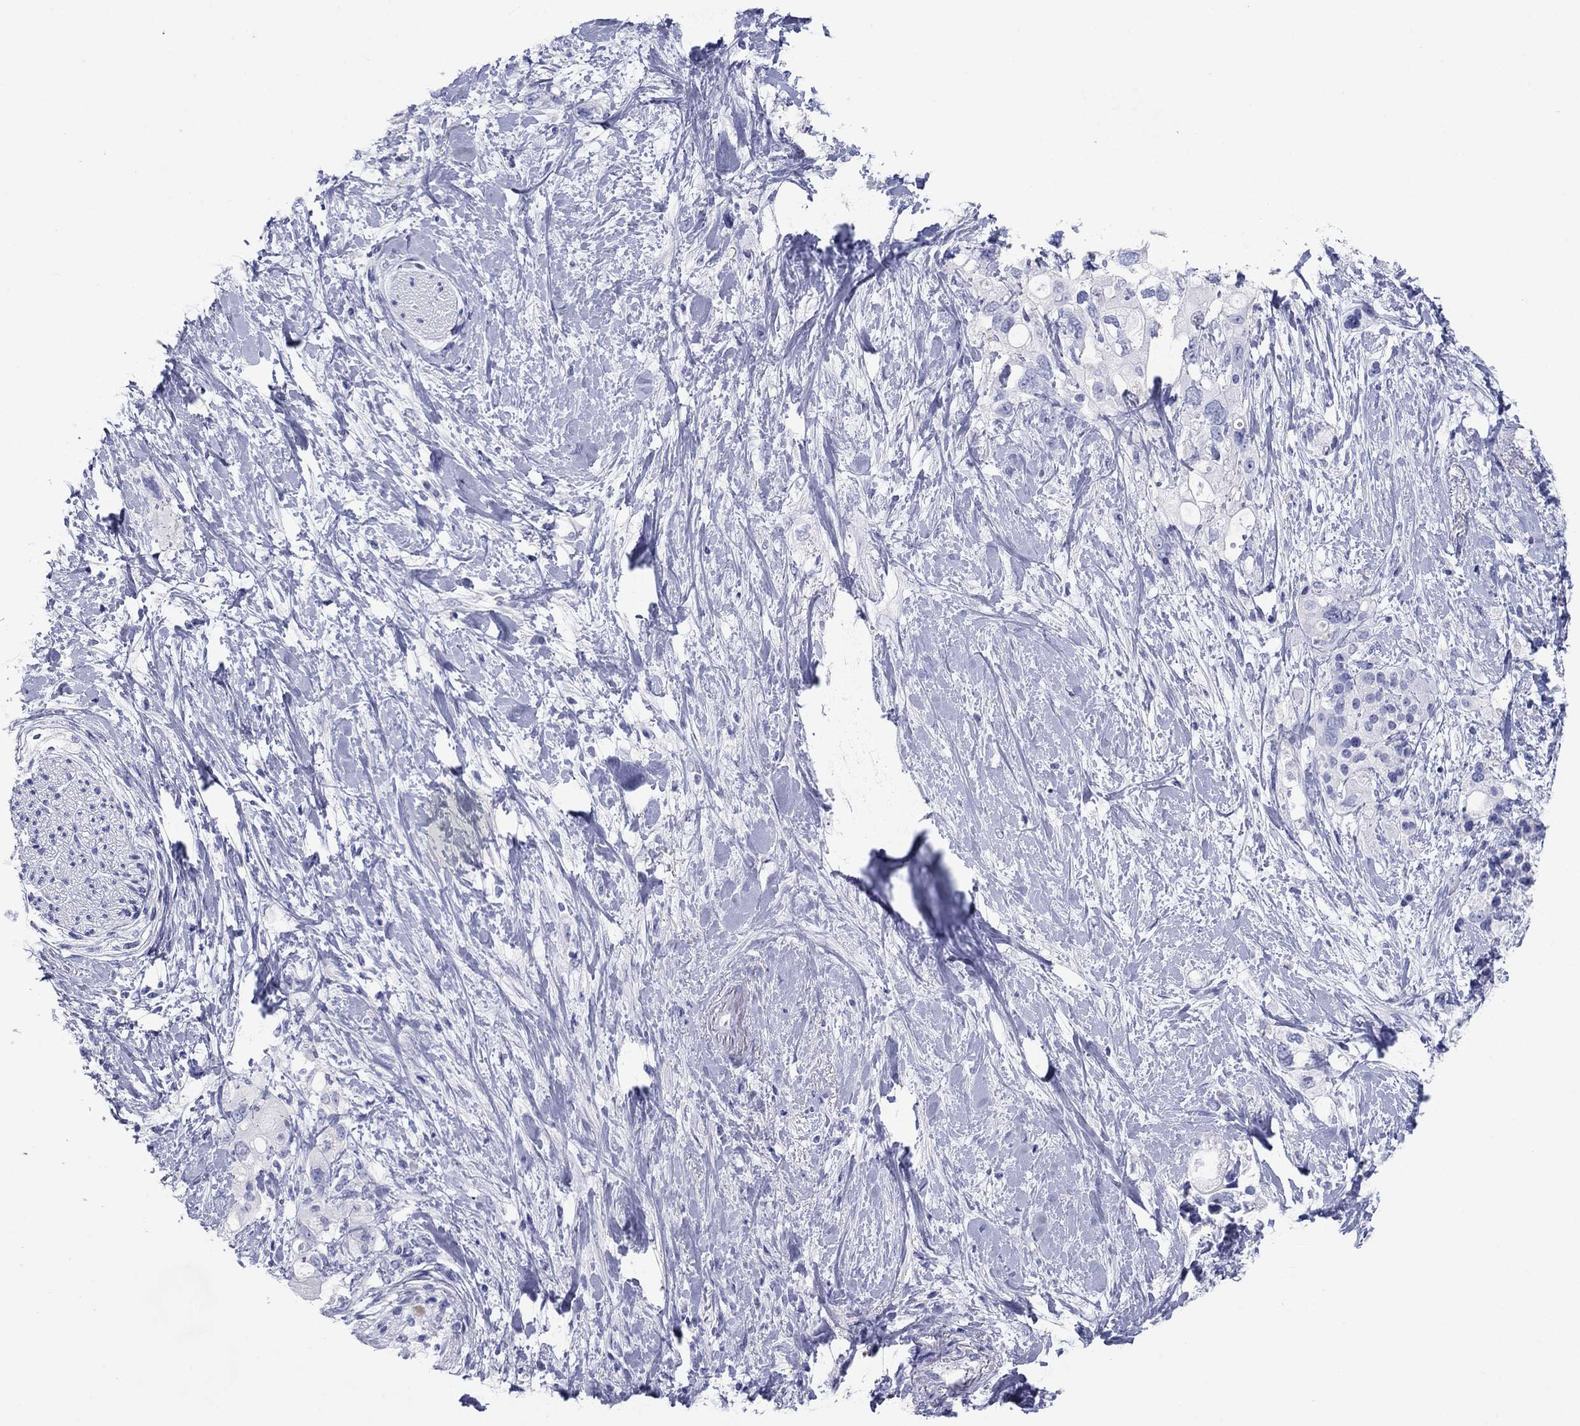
{"staining": {"intensity": "negative", "quantity": "none", "location": "none"}, "tissue": "pancreatic cancer", "cell_type": "Tumor cells", "image_type": "cancer", "snomed": [{"axis": "morphology", "description": "Adenocarcinoma, NOS"}, {"axis": "topography", "description": "Pancreas"}], "caption": "DAB immunohistochemical staining of pancreatic adenocarcinoma shows no significant positivity in tumor cells.", "gene": "ATP4A", "patient": {"sex": "female", "age": 56}}